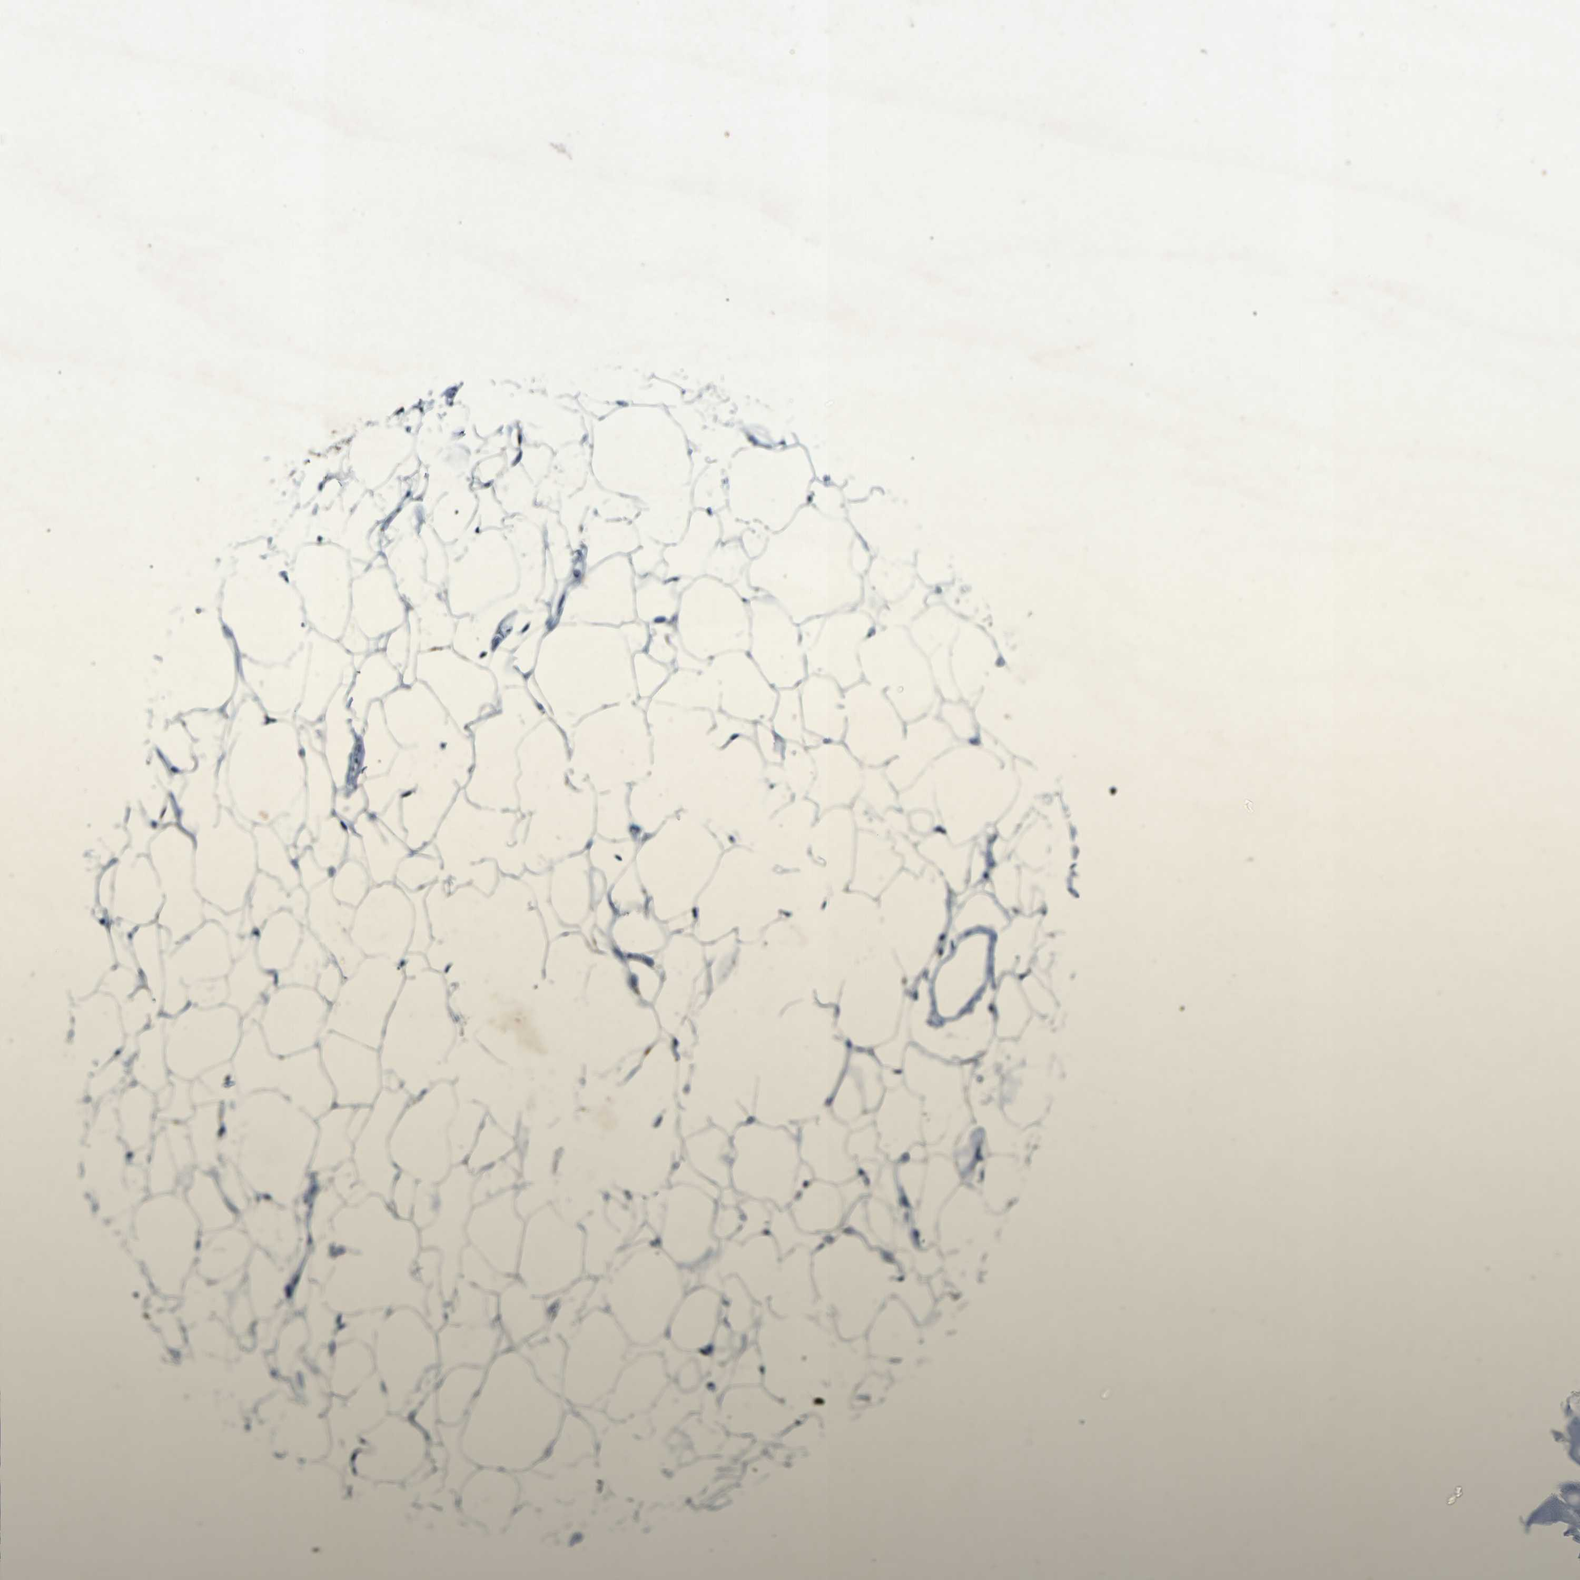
{"staining": {"intensity": "negative", "quantity": "none", "location": "none"}, "tissue": "adipose tissue", "cell_type": "Adipocytes", "image_type": "normal", "snomed": [{"axis": "morphology", "description": "Normal tissue, NOS"}, {"axis": "topography", "description": "Breast"}, {"axis": "topography", "description": "Soft tissue"}], "caption": "A high-resolution photomicrograph shows immunohistochemistry staining of benign adipose tissue, which reveals no significant expression in adipocytes. (Immunohistochemistry, brightfield microscopy, high magnification).", "gene": "PLG", "patient": {"sex": "female", "age": 75}}